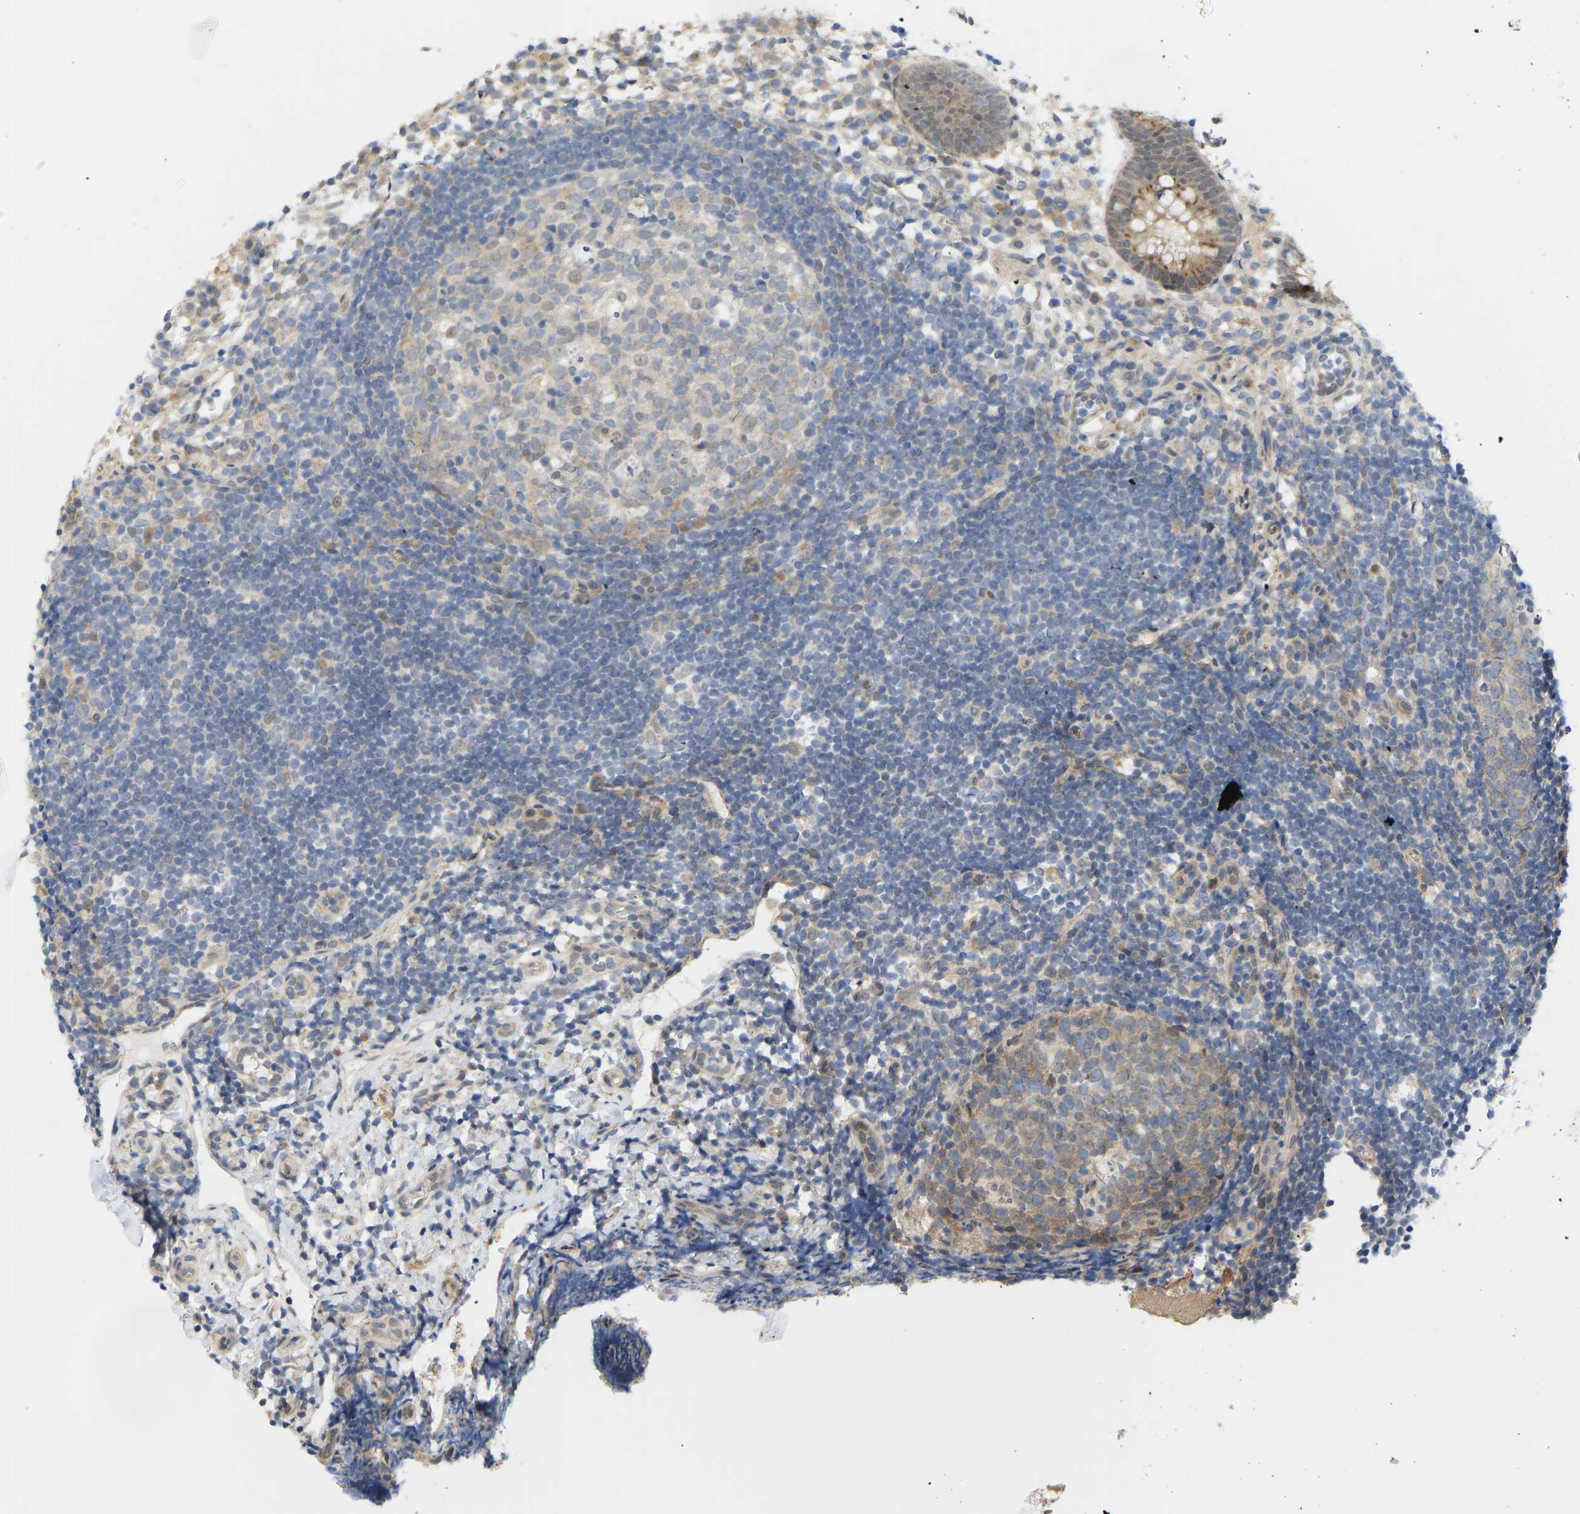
{"staining": {"intensity": "moderate", "quantity": ">75%", "location": "cytoplasmic/membranous"}, "tissue": "appendix", "cell_type": "Glandular cells", "image_type": "normal", "snomed": [{"axis": "morphology", "description": "Normal tissue, NOS"}, {"axis": "topography", "description": "Appendix"}], "caption": "Immunohistochemistry (IHC) staining of benign appendix, which demonstrates medium levels of moderate cytoplasmic/membranous positivity in approximately >75% of glandular cells indicating moderate cytoplasmic/membranous protein expression. The staining was performed using DAB (brown) for protein detection and nuclei were counterstained in hematoxylin (blue).", "gene": "BEND3", "patient": {"sex": "female", "age": 20}}